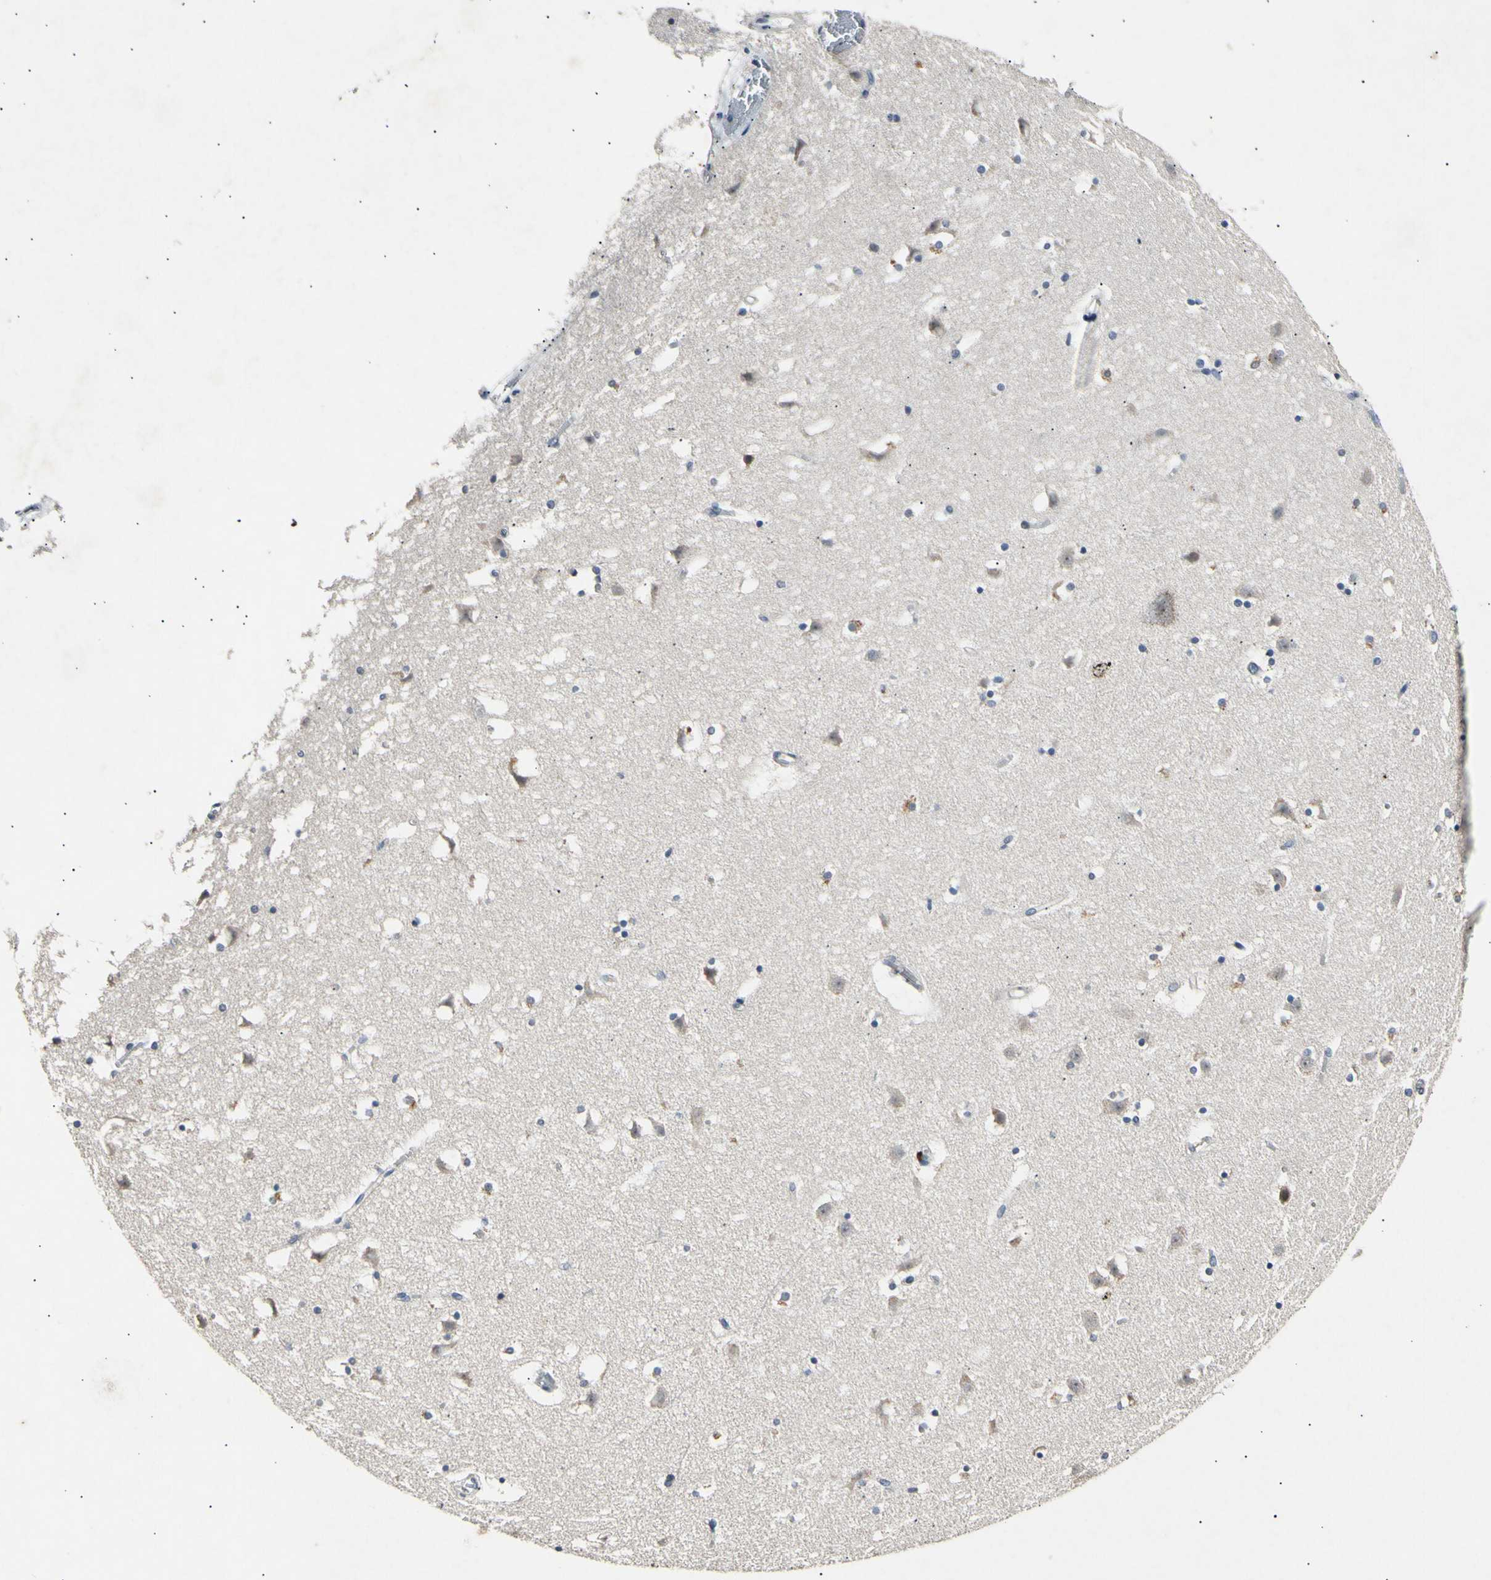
{"staining": {"intensity": "negative", "quantity": "none", "location": "none"}, "tissue": "caudate", "cell_type": "Glial cells", "image_type": "normal", "snomed": [{"axis": "morphology", "description": "Normal tissue, NOS"}, {"axis": "topography", "description": "Lateral ventricle wall"}], "caption": "This is an IHC image of normal caudate. There is no positivity in glial cells.", "gene": "ADCY3", "patient": {"sex": "male", "age": 45}}